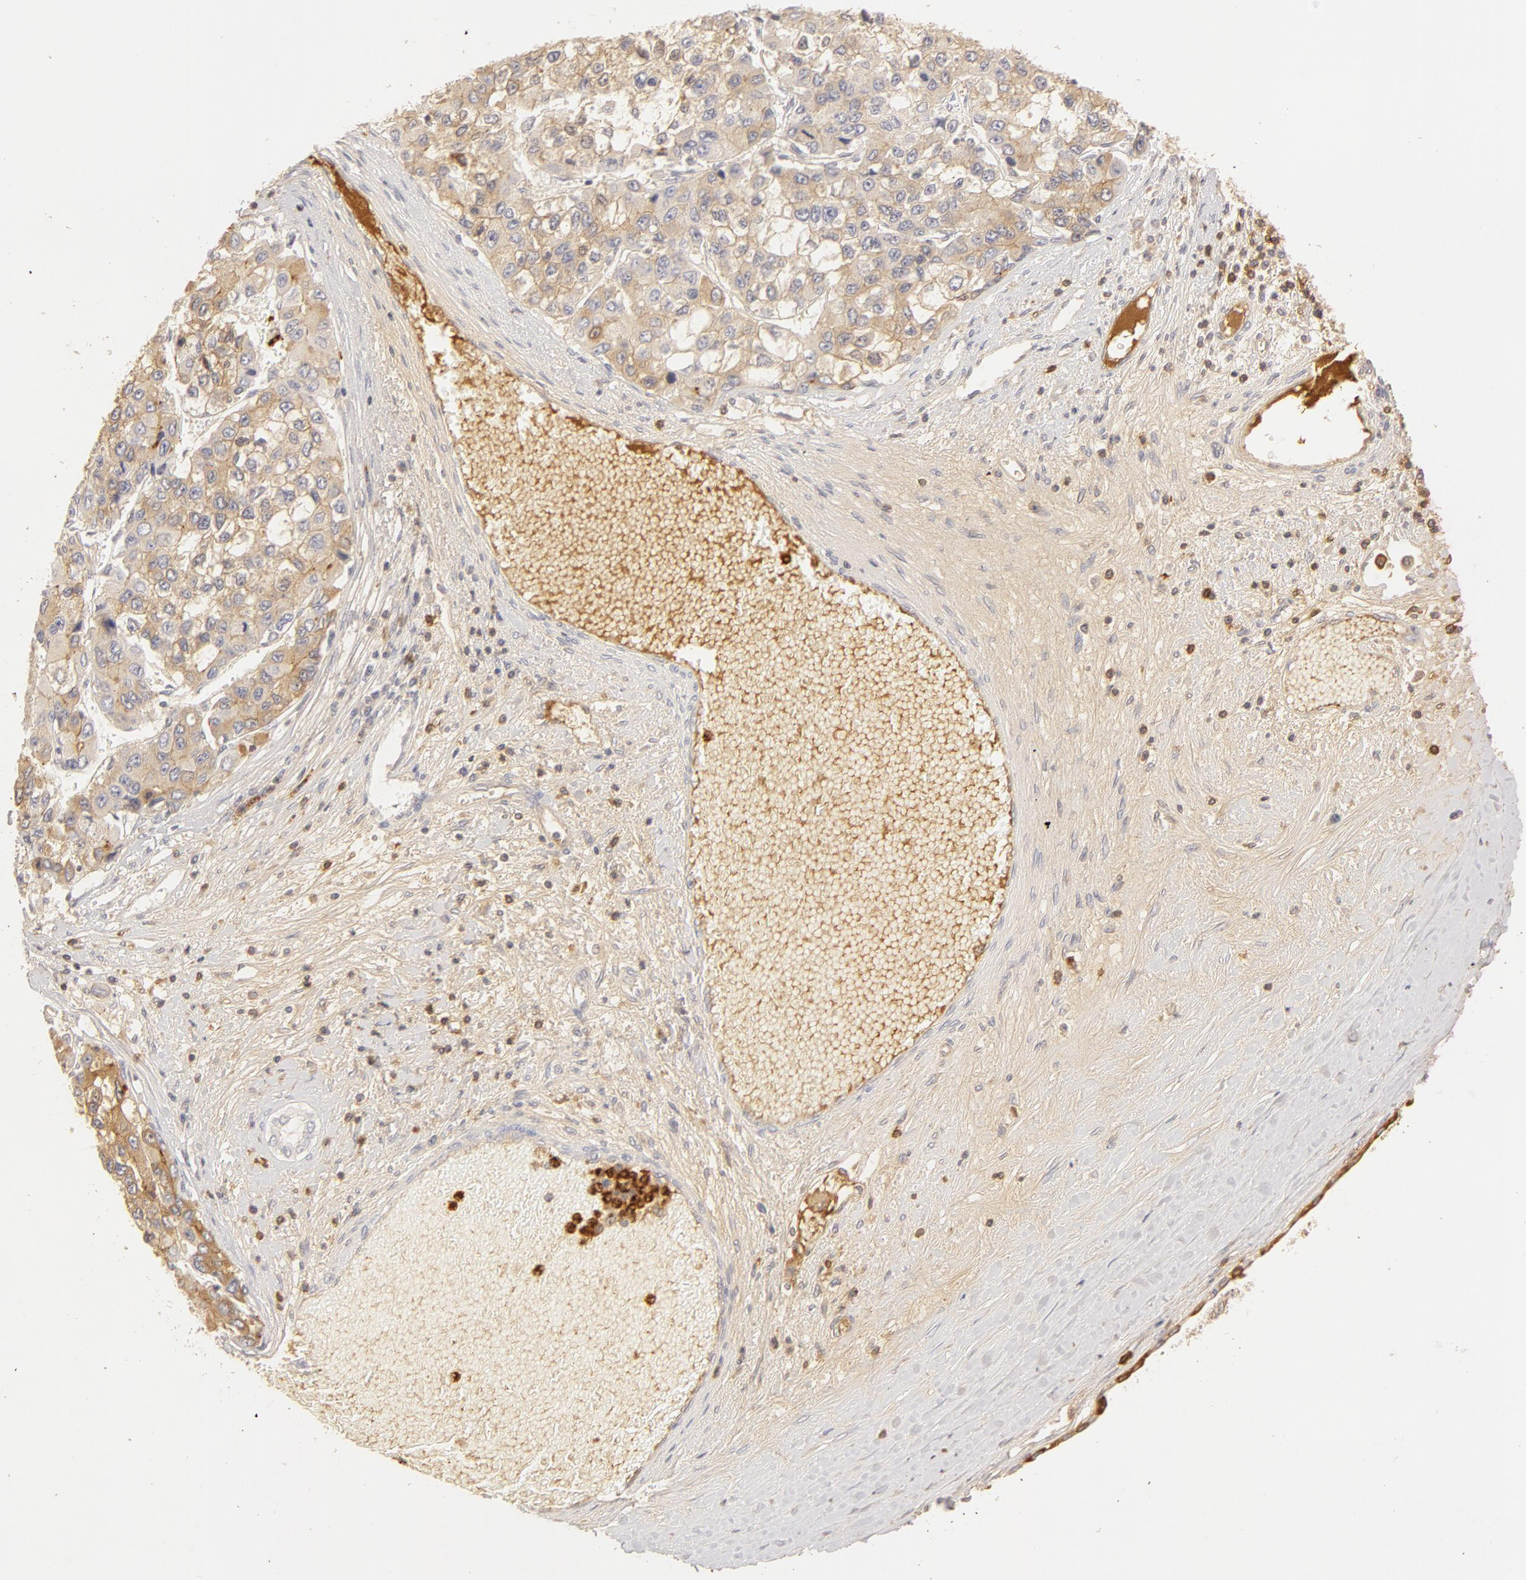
{"staining": {"intensity": "weak", "quantity": "25%-75%", "location": "cytoplasmic/membranous"}, "tissue": "liver cancer", "cell_type": "Tumor cells", "image_type": "cancer", "snomed": [{"axis": "morphology", "description": "Carcinoma, Hepatocellular, NOS"}, {"axis": "topography", "description": "Liver"}], "caption": "Protein staining by immunohistochemistry (IHC) displays weak cytoplasmic/membranous positivity in about 25%-75% of tumor cells in liver cancer (hepatocellular carcinoma). (DAB (3,3'-diaminobenzidine) = brown stain, brightfield microscopy at high magnification).", "gene": "C1R", "patient": {"sex": "female", "age": 66}}